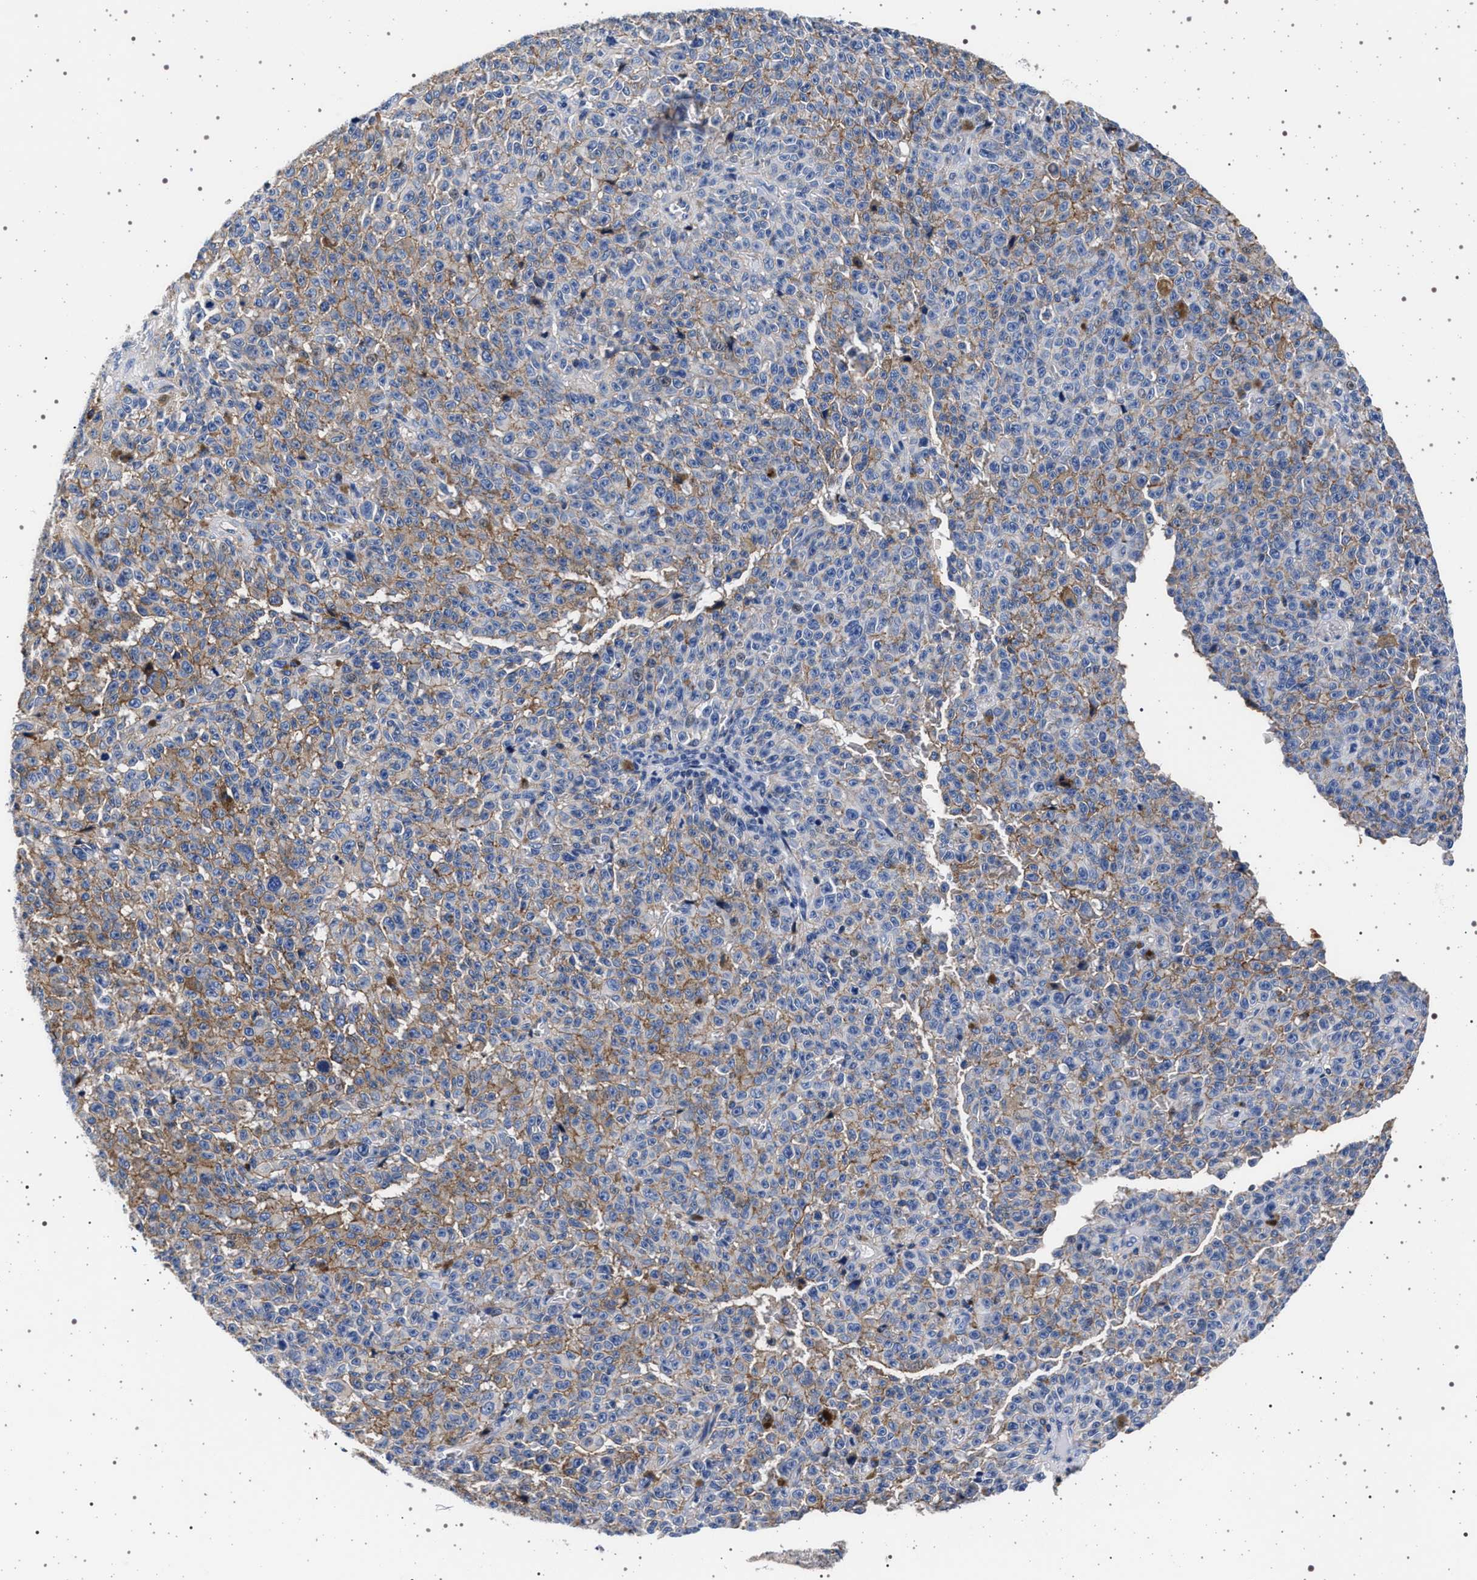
{"staining": {"intensity": "weak", "quantity": "25%-75%", "location": "cytoplasmic/membranous"}, "tissue": "melanoma", "cell_type": "Tumor cells", "image_type": "cancer", "snomed": [{"axis": "morphology", "description": "Malignant melanoma, NOS"}, {"axis": "topography", "description": "Skin"}], "caption": "Immunohistochemistry staining of malignant melanoma, which demonstrates low levels of weak cytoplasmic/membranous staining in about 25%-75% of tumor cells indicating weak cytoplasmic/membranous protein expression. The staining was performed using DAB (brown) for protein detection and nuclei were counterstained in hematoxylin (blue).", "gene": "SLC9A1", "patient": {"sex": "female", "age": 82}}